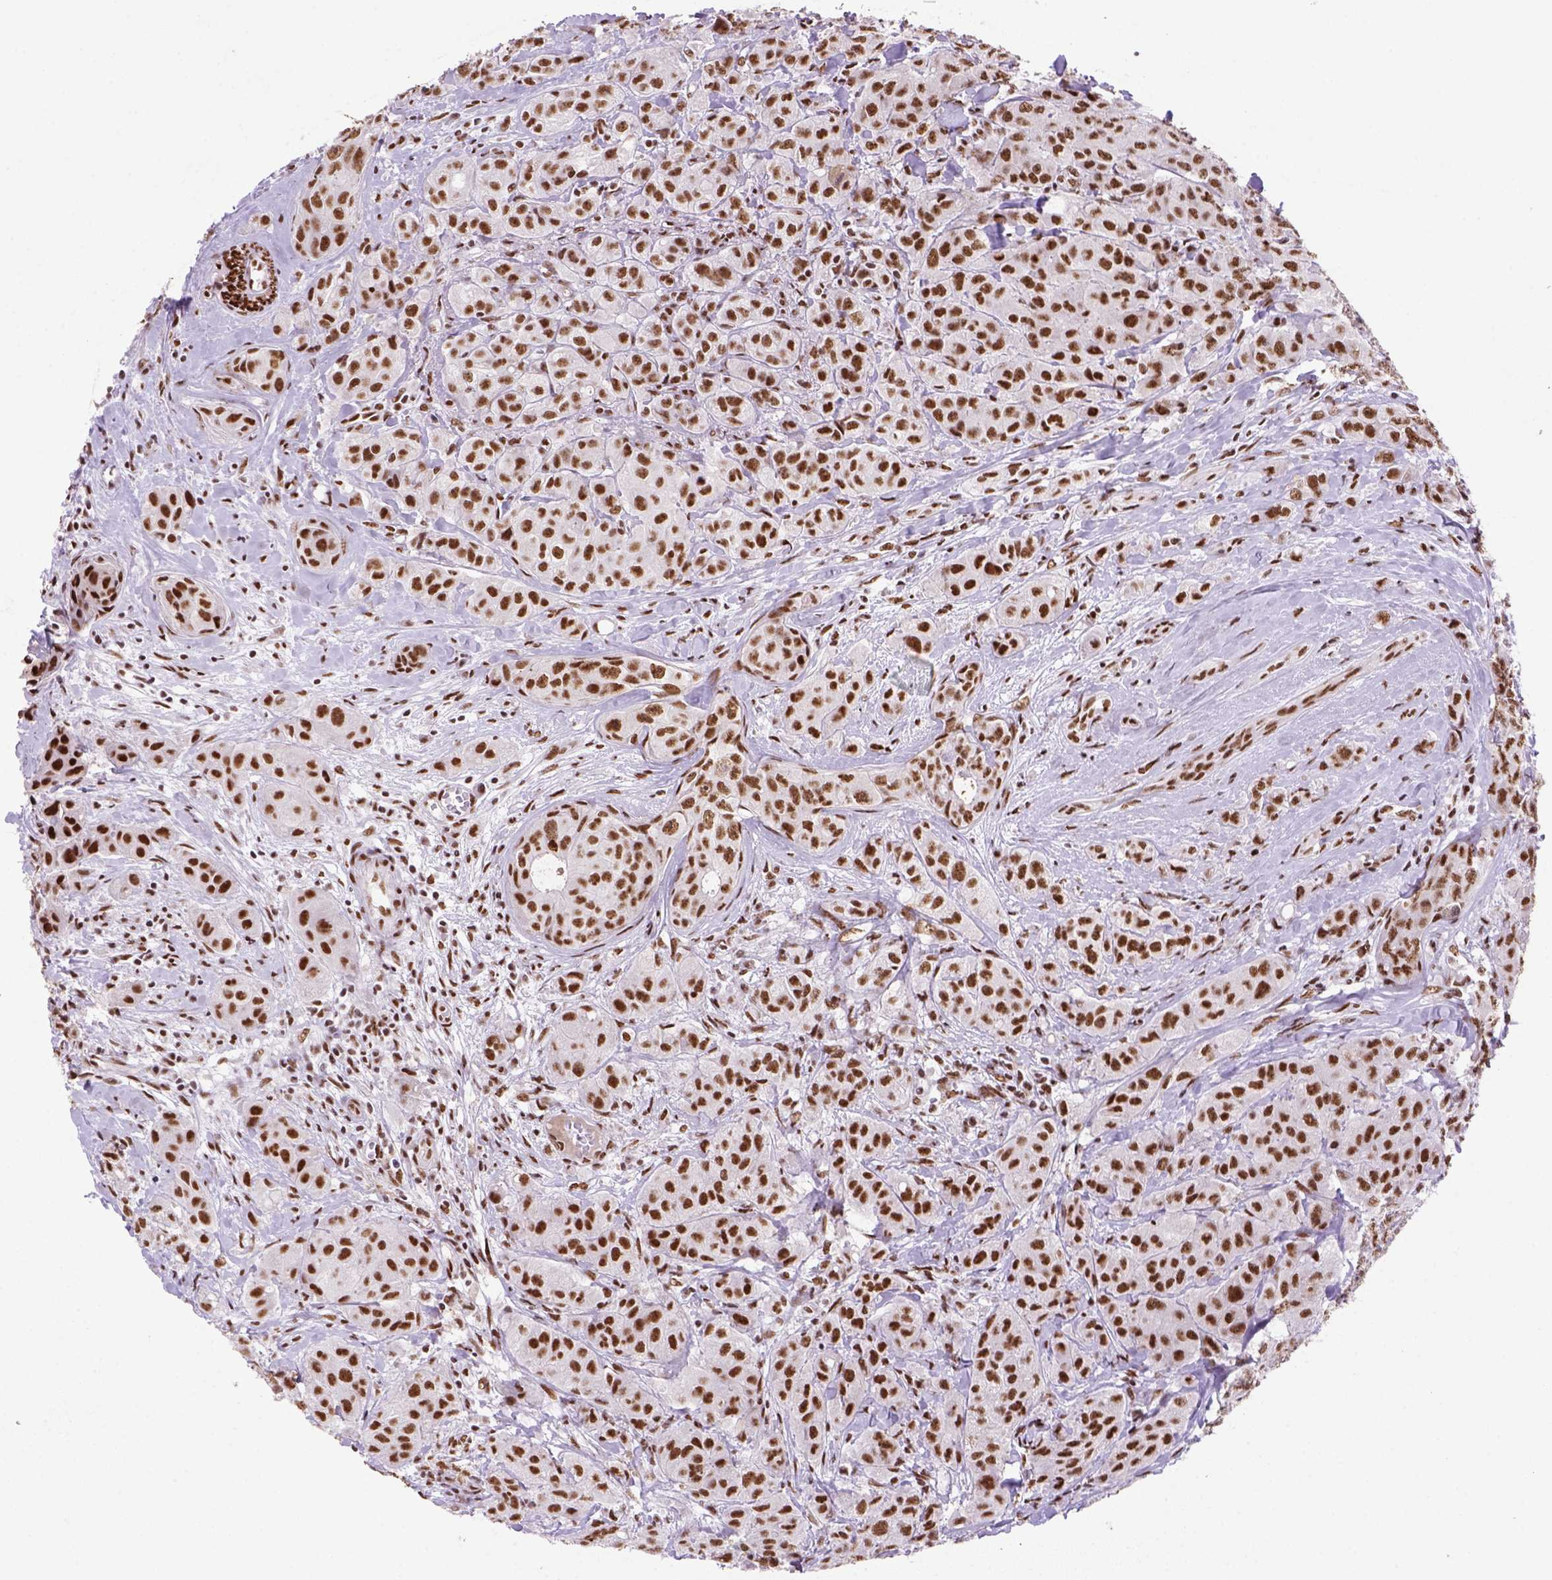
{"staining": {"intensity": "strong", "quantity": ">75%", "location": "nuclear"}, "tissue": "breast cancer", "cell_type": "Tumor cells", "image_type": "cancer", "snomed": [{"axis": "morphology", "description": "Duct carcinoma"}, {"axis": "topography", "description": "Breast"}], "caption": "Invasive ductal carcinoma (breast) was stained to show a protein in brown. There is high levels of strong nuclear staining in approximately >75% of tumor cells.", "gene": "NSMCE2", "patient": {"sex": "female", "age": 43}}